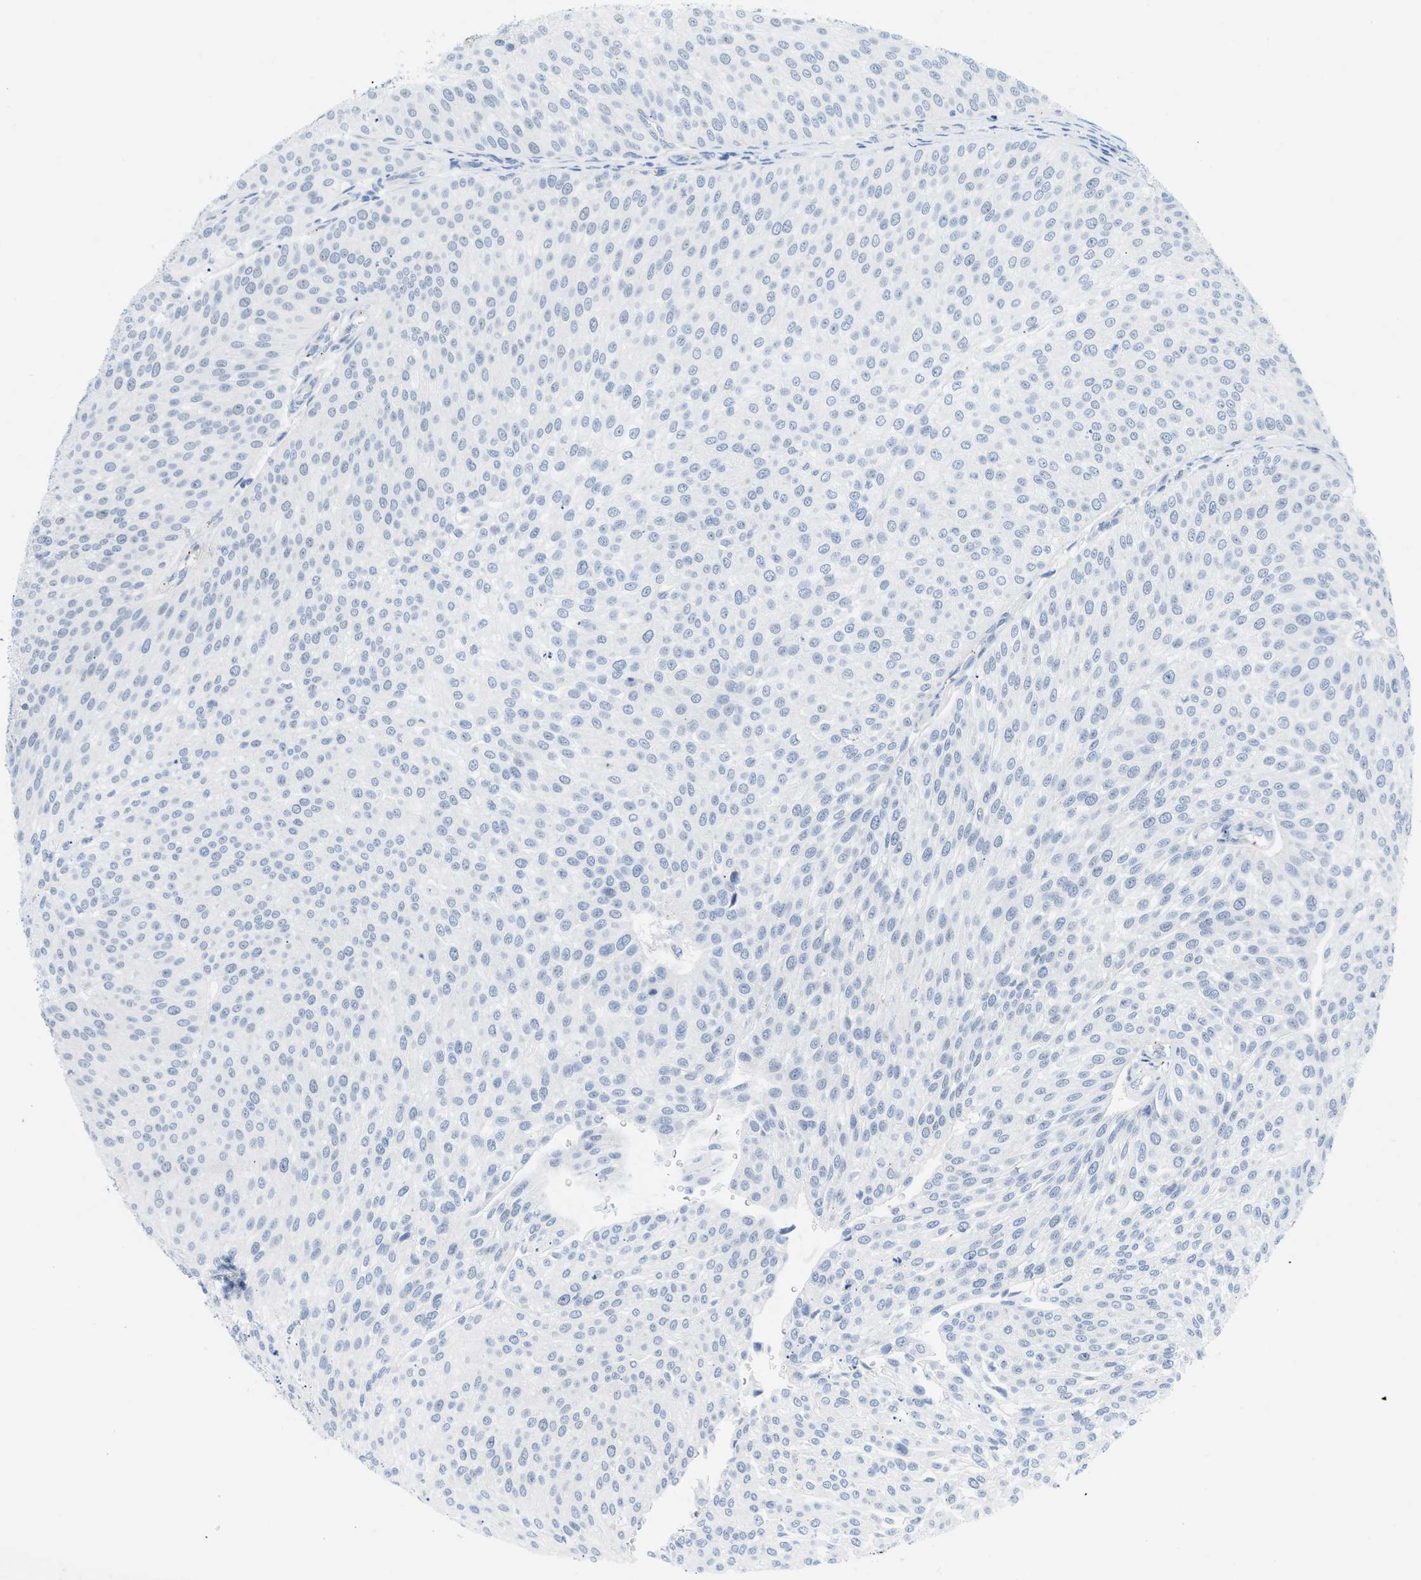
{"staining": {"intensity": "negative", "quantity": "none", "location": "none"}, "tissue": "urothelial cancer", "cell_type": "Tumor cells", "image_type": "cancer", "snomed": [{"axis": "morphology", "description": "Urothelial carcinoma, Low grade"}, {"axis": "topography", "description": "Smooth muscle"}, {"axis": "topography", "description": "Urinary bladder"}], "caption": "This is an immunohistochemistry (IHC) histopathology image of human low-grade urothelial carcinoma. There is no expression in tumor cells.", "gene": "HLTF", "patient": {"sex": "male", "age": 60}}